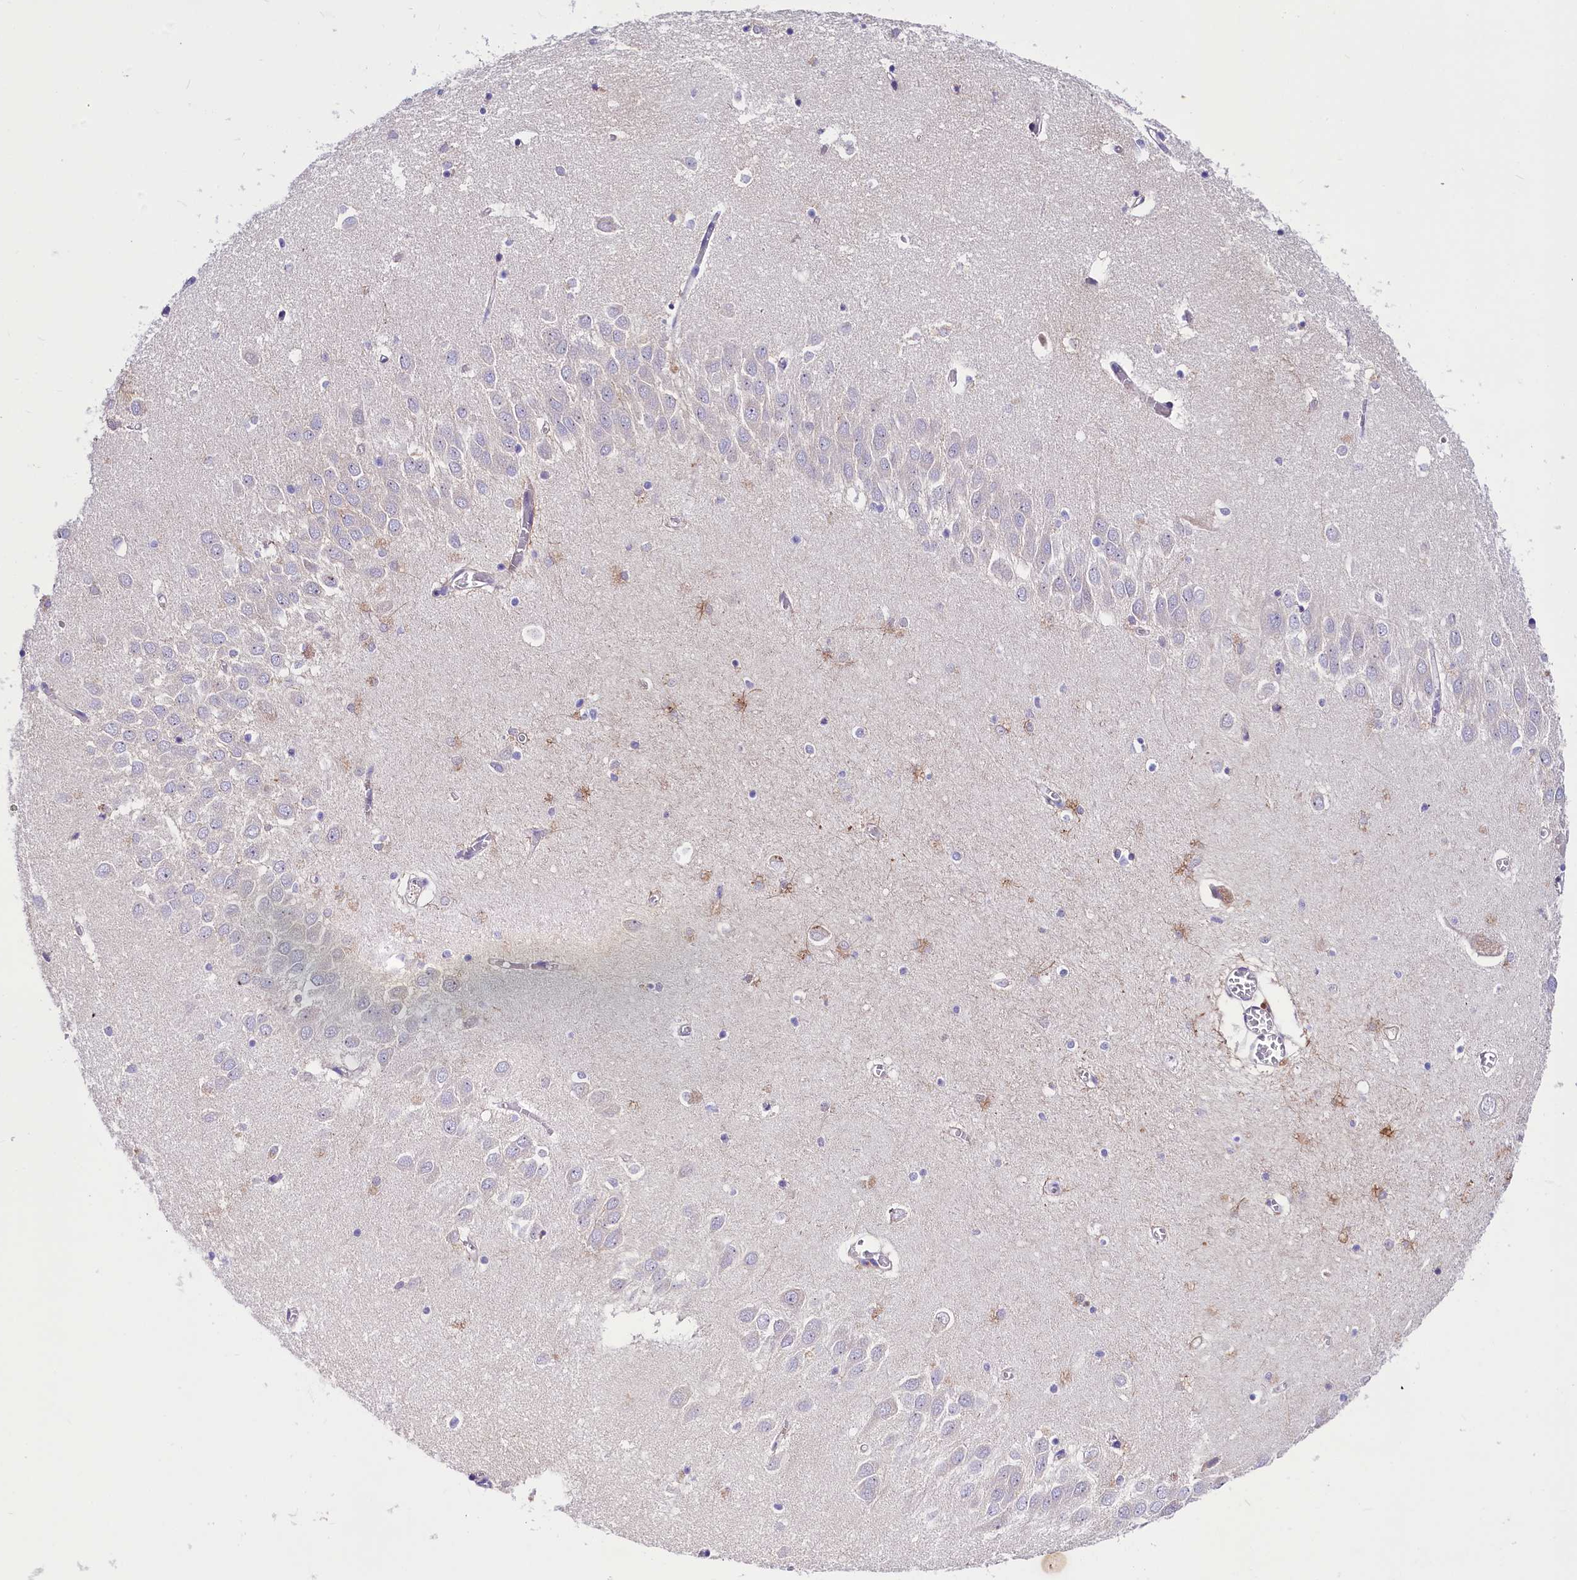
{"staining": {"intensity": "weak", "quantity": "<25%", "location": "cytoplasmic/membranous"}, "tissue": "hippocampus", "cell_type": "Glial cells", "image_type": "normal", "snomed": [{"axis": "morphology", "description": "Normal tissue, NOS"}, {"axis": "topography", "description": "Hippocampus"}], "caption": "A high-resolution photomicrograph shows IHC staining of unremarkable hippocampus, which shows no significant staining in glial cells.", "gene": "ABHD5", "patient": {"sex": "male", "age": 70}}